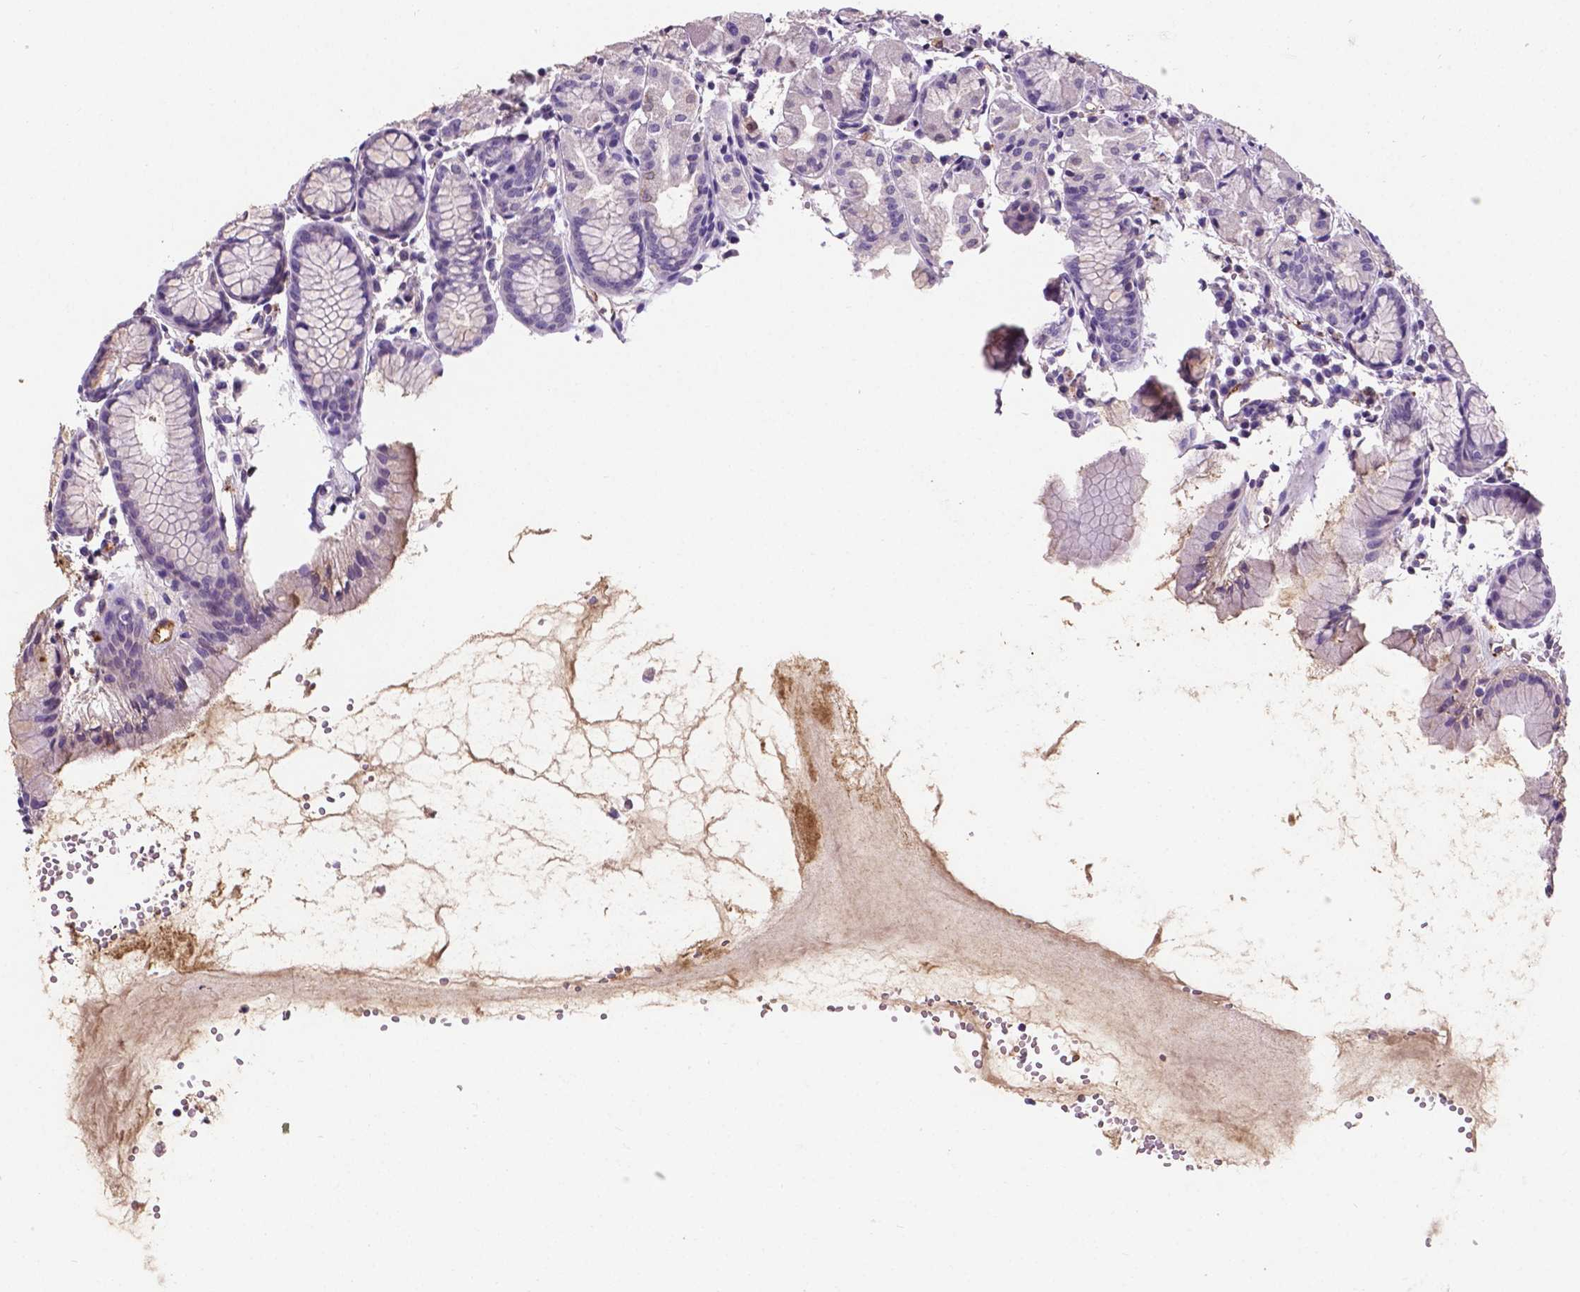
{"staining": {"intensity": "negative", "quantity": "none", "location": "none"}, "tissue": "stomach", "cell_type": "Glandular cells", "image_type": "normal", "snomed": [{"axis": "morphology", "description": "Normal tissue, NOS"}, {"axis": "topography", "description": "Stomach, upper"}], "caption": "An immunohistochemistry photomicrograph of unremarkable stomach is shown. There is no staining in glandular cells of stomach.", "gene": "APOE", "patient": {"sex": "male", "age": 47}}